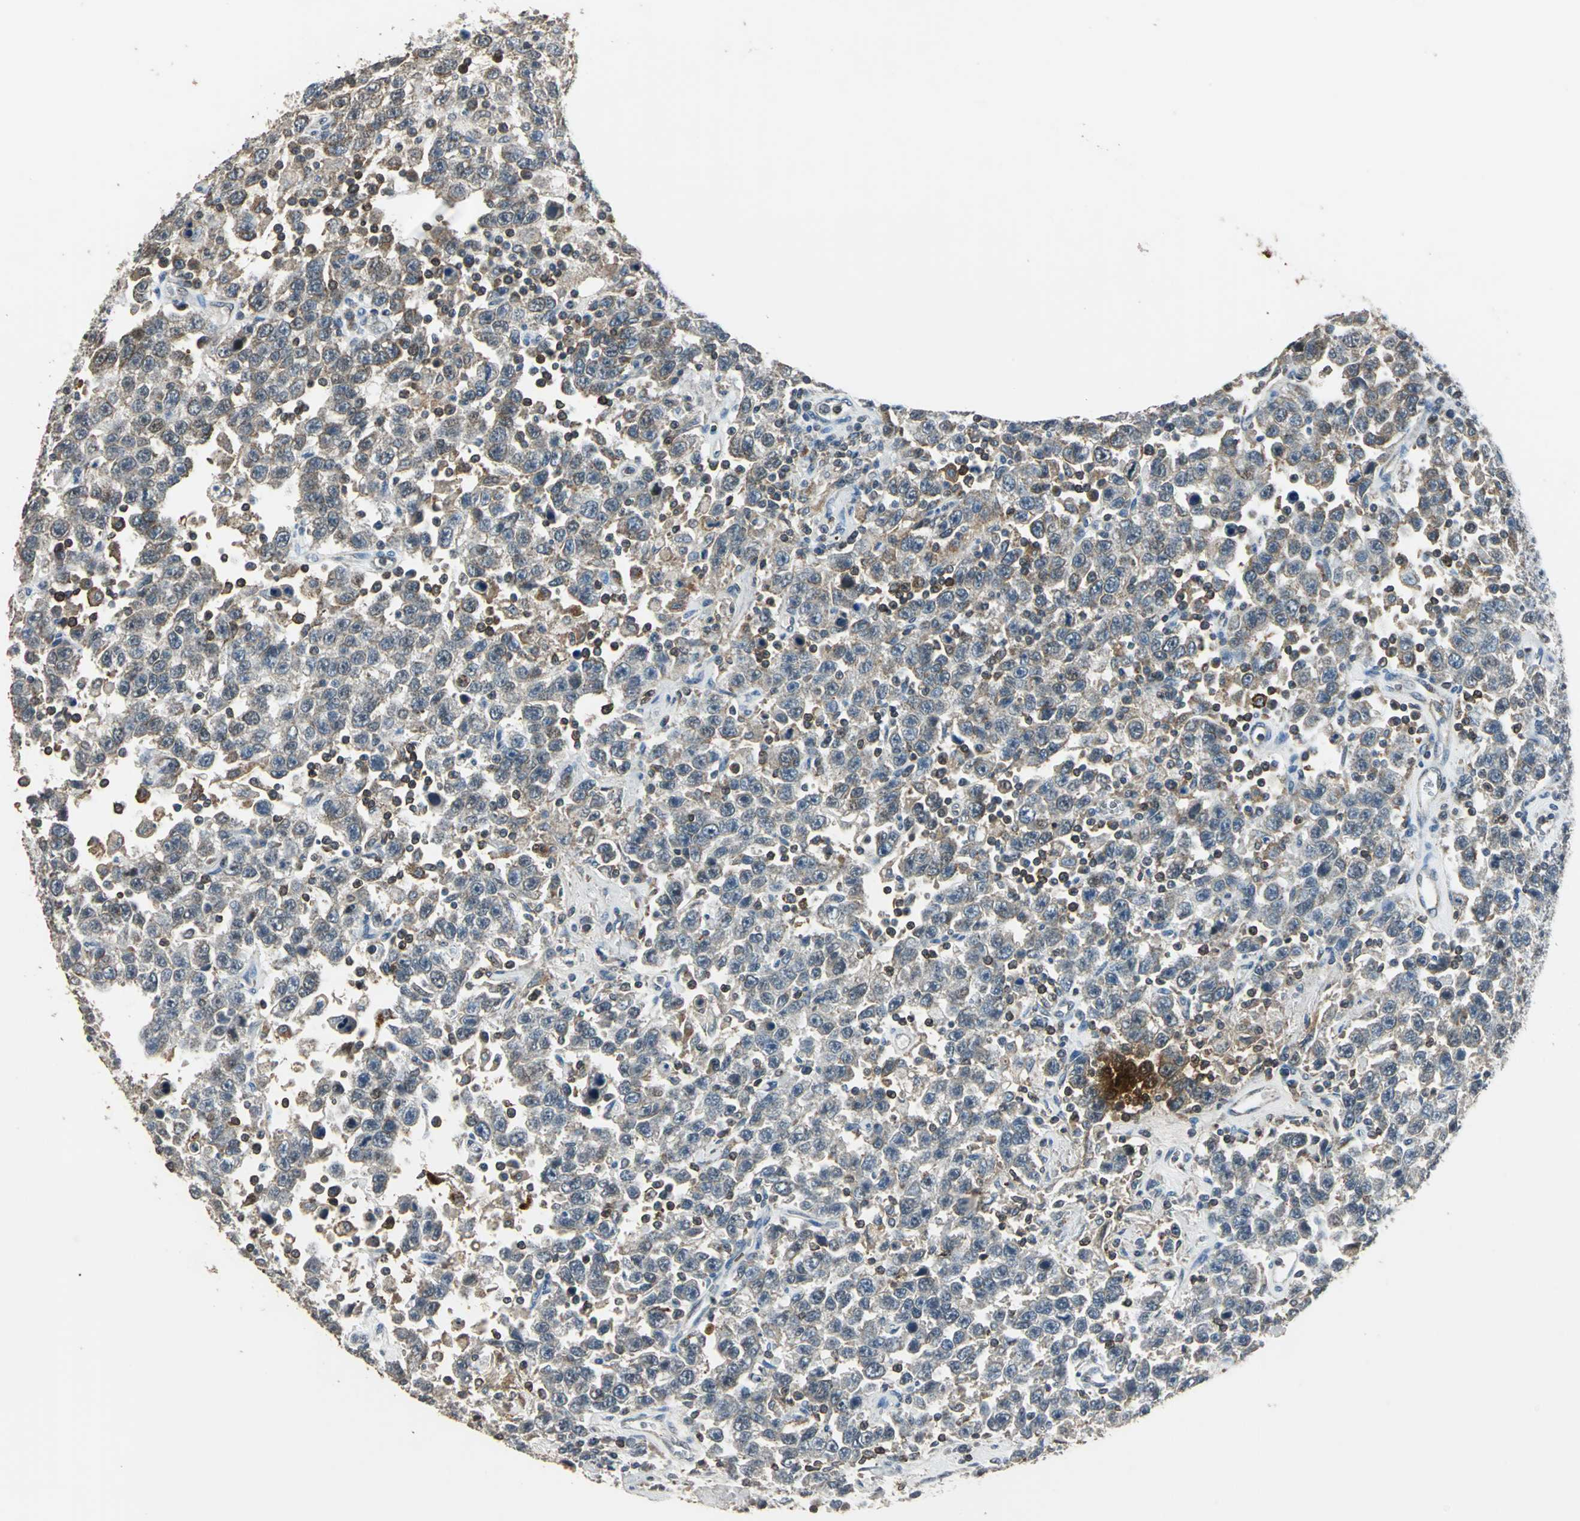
{"staining": {"intensity": "weak", "quantity": "25%-75%", "location": "cytoplasmic/membranous"}, "tissue": "testis cancer", "cell_type": "Tumor cells", "image_type": "cancer", "snomed": [{"axis": "morphology", "description": "Seminoma, NOS"}, {"axis": "topography", "description": "Testis"}], "caption": "A low amount of weak cytoplasmic/membranous positivity is identified in approximately 25%-75% of tumor cells in seminoma (testis) tissue.", "gene": "DNAJB4", "patient": {"sex": "male", "age": 41}}